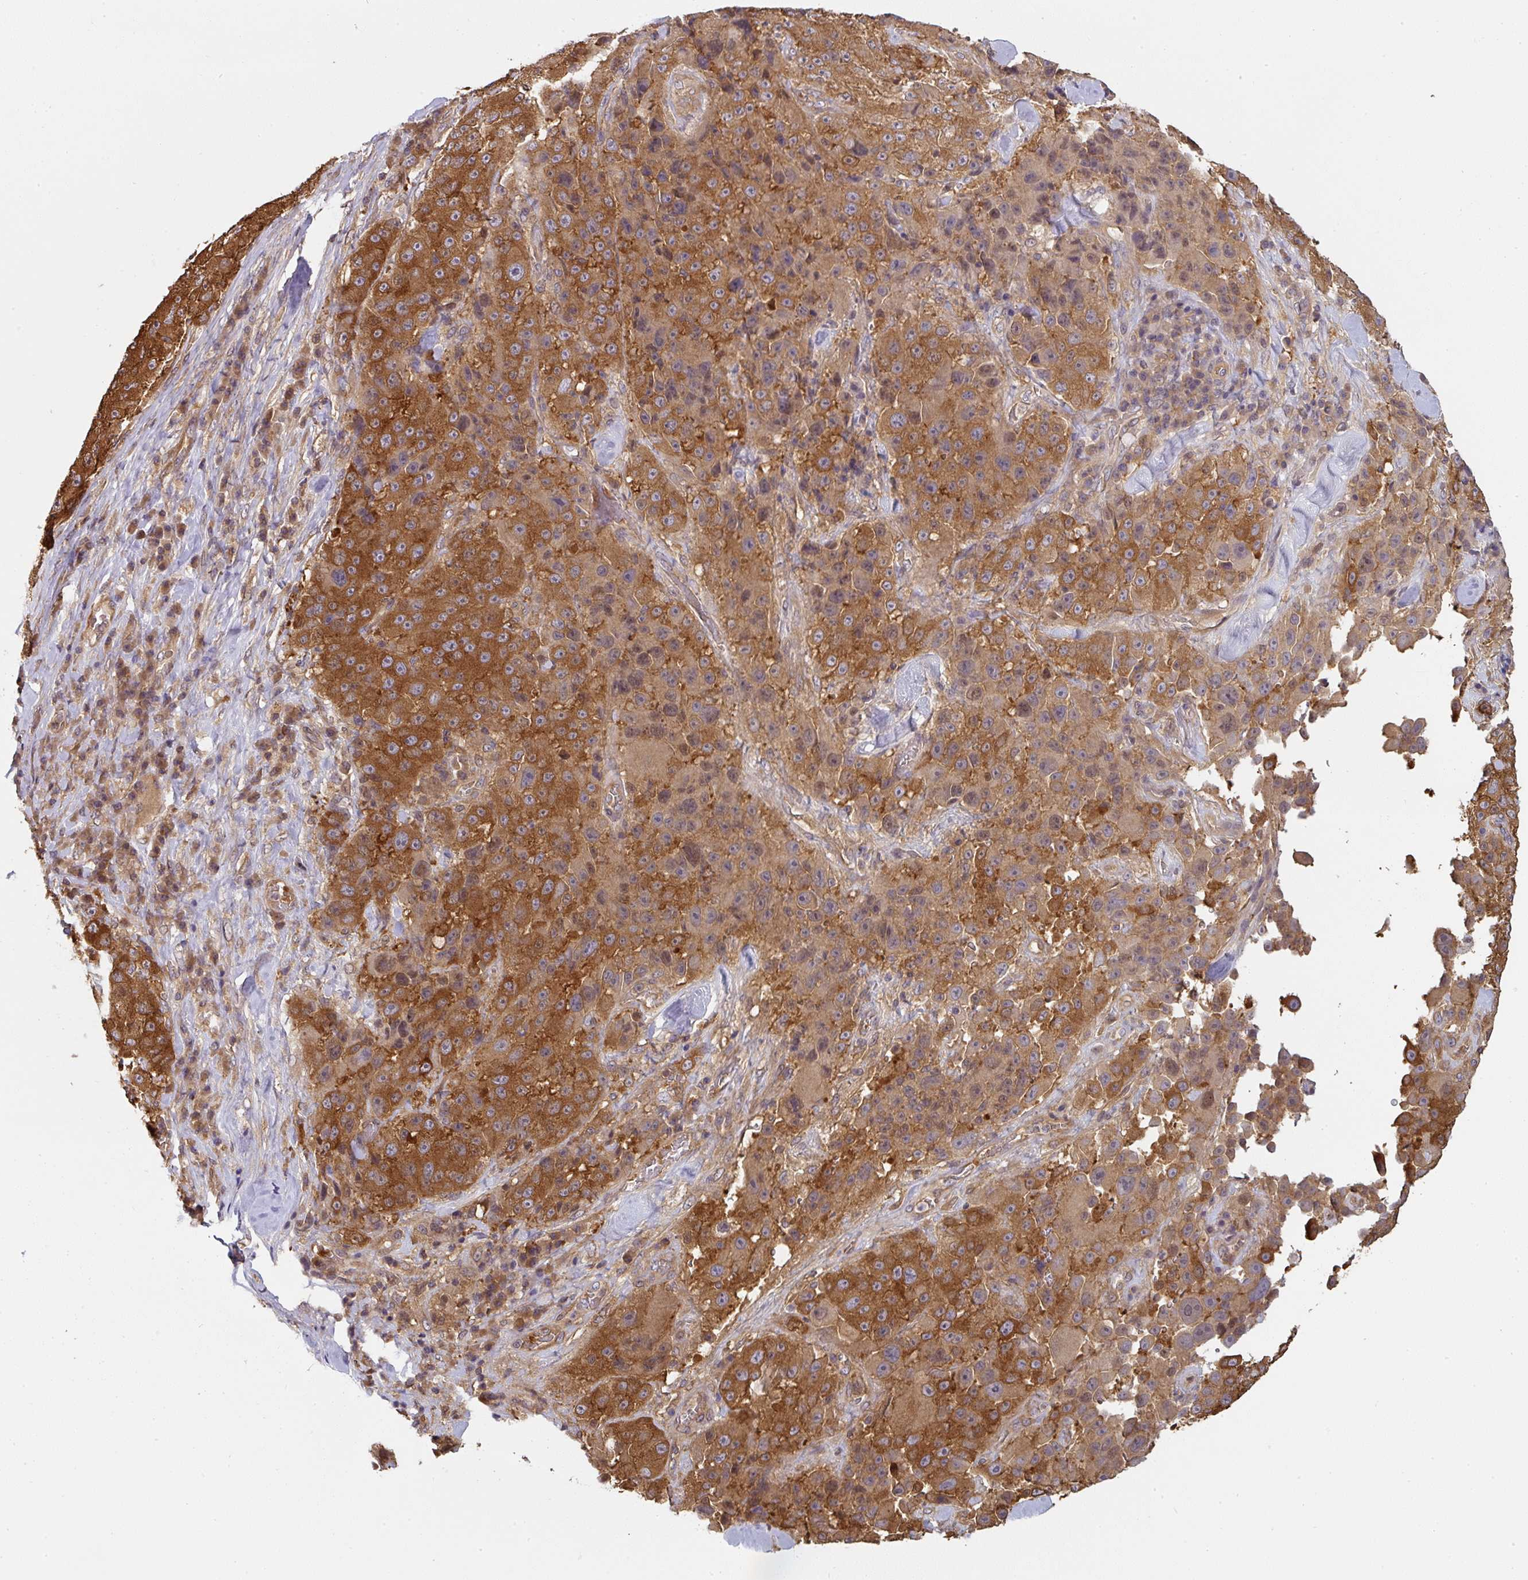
{"staining": {"intensity": "strong", "quantity": ">75%", "location": "cytoplasmic/membranous,nuclear"}, "tissue": "melanoma", "cell_type": "Tumor cells", "image_type": "cancer", "snomed": [{"axis": "morphology", "description": "Malignant melanoma, Metastatic site"}, {"axis": "topography", "description": "Lymph node"}], "caption": "Strong cytoplasmic/membranous and nuclear positivity is present in approximately >75% of tumor cells in melanoma. The staining was performed using DAB (3,3'-diaminobenzidine) to visualize the protein expression in brown, while the nuclei were stained in blue with hematoxylin (Magnification: 20x).", "gene": "ST13", "patient": {"sex": "male", "age": 62}}